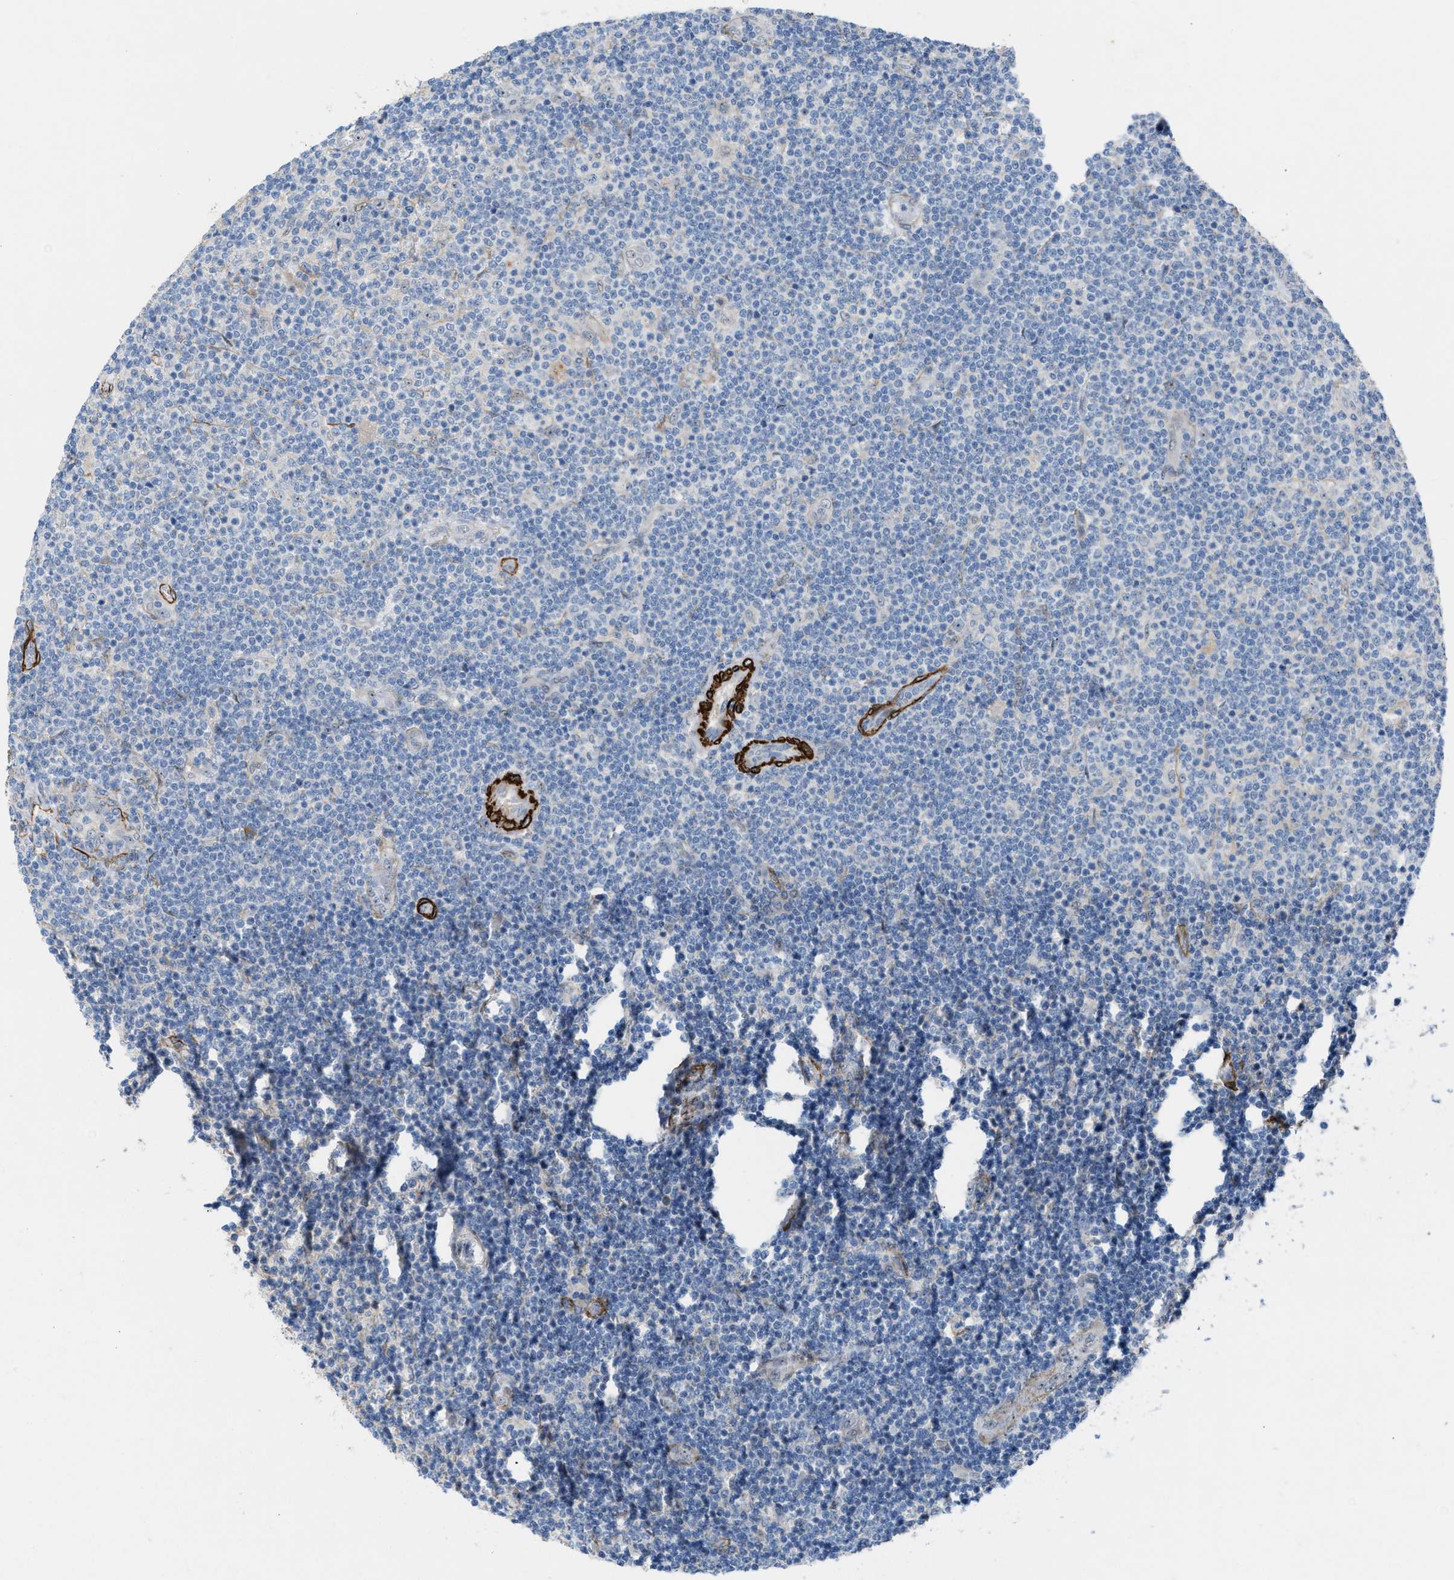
{"staining": {"intensity": "negative", "quantity": "none", "location": "none"}, "tissue": "lymphoma", "cell_type": "Tumor cells", "image_type": "cancer", "snomed": [{"axis": "morphology", "description": "Malignant lymphoma, non-Hodgkin's type, Low grade"}, {"axis": "topography", "description": "Lymph node"}], "caption": "An immunohistochemistry (IHC) micrograph of malignant lymphoma, non-Hodgkin's type (low-grade) is shown. There is no staining in tumor cells of malignant lymphoma, non-Hodgkin's type (low-grade).", "gene": "NQO2", "patient": {"sex": "male", "age": 83}}